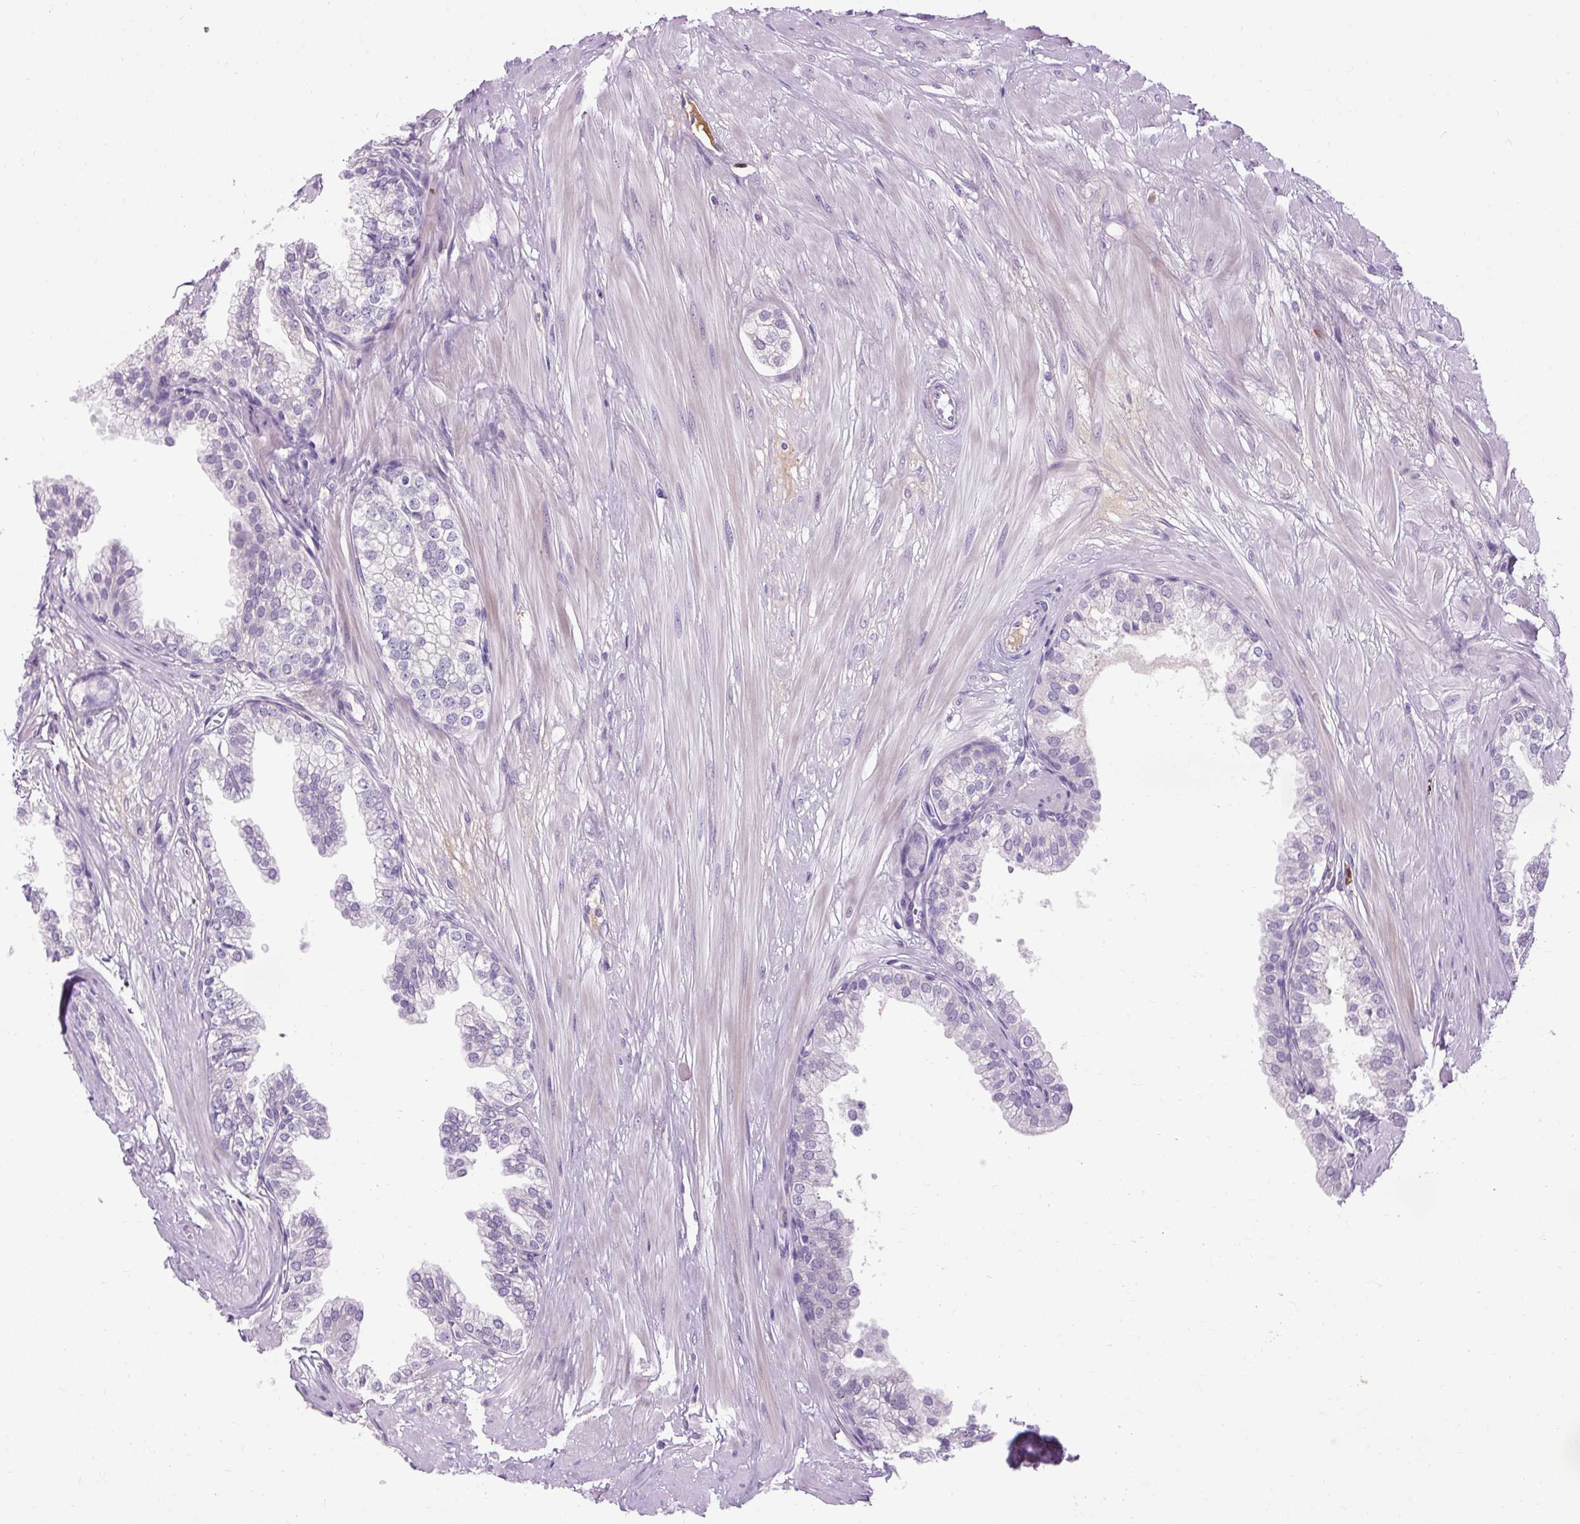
{"staining": {"intensity": "negative", "quantity": "none", "location": "none"}, "tissue": "prostate", "cell_type": "Glandular cells", "image_type": "normal", "snomed": [{"axis": "morphology", "description": "Normal tissue, NOS"}, {"axis": "topography", "description": "Prostate"}, {"axis": "topography", "description": "Peripheral nerve tissue"}], "caption": "DAB (3,3'-diaminobenzidine) immunohistochemical staining of unremarkable prostate exhibits no significant positivity in glandular cells.", "gene": "ARRDC2", "patient": {"sex": "male", "age": 55}}